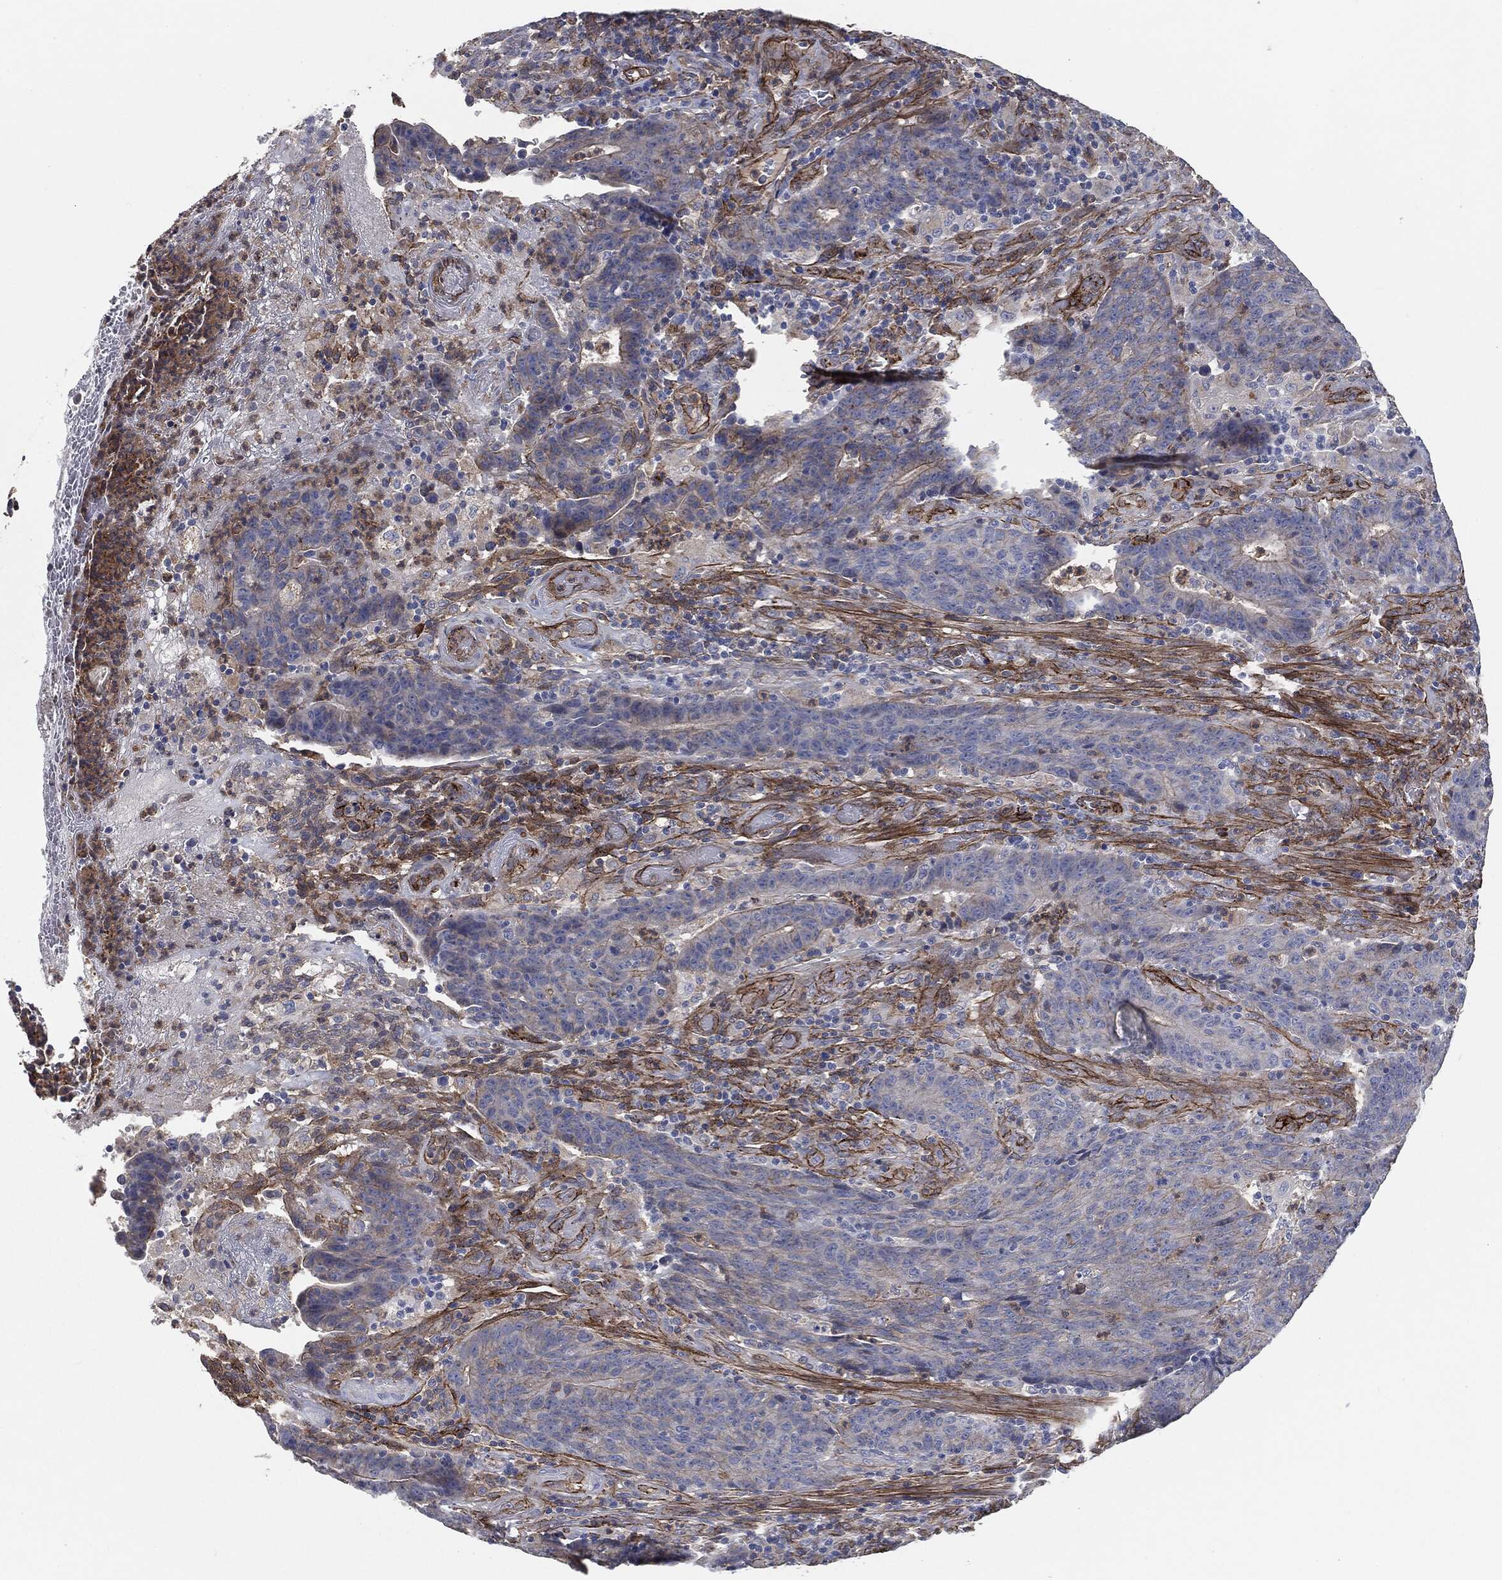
{"staining": {"intensity": "negative", "quantity": "none", "location": "none"}, "tissue": "colorectal cancer", "cell_type": "Tumor cells", "image_type": "cancer", "snomed": [{"axis": "morphology", "description": "Adenocarcinoma, NOS"}, {"axis": "topography", "description": "Colon"}], "caption": "Tumor cells show no significant positivity in colorectal adenocarcinoma. (DAB (3,3'-diaminobenzidine) IHC, high magnification).", "gene": "SVIL", "patient": {"sex": "female", "age": 75}}